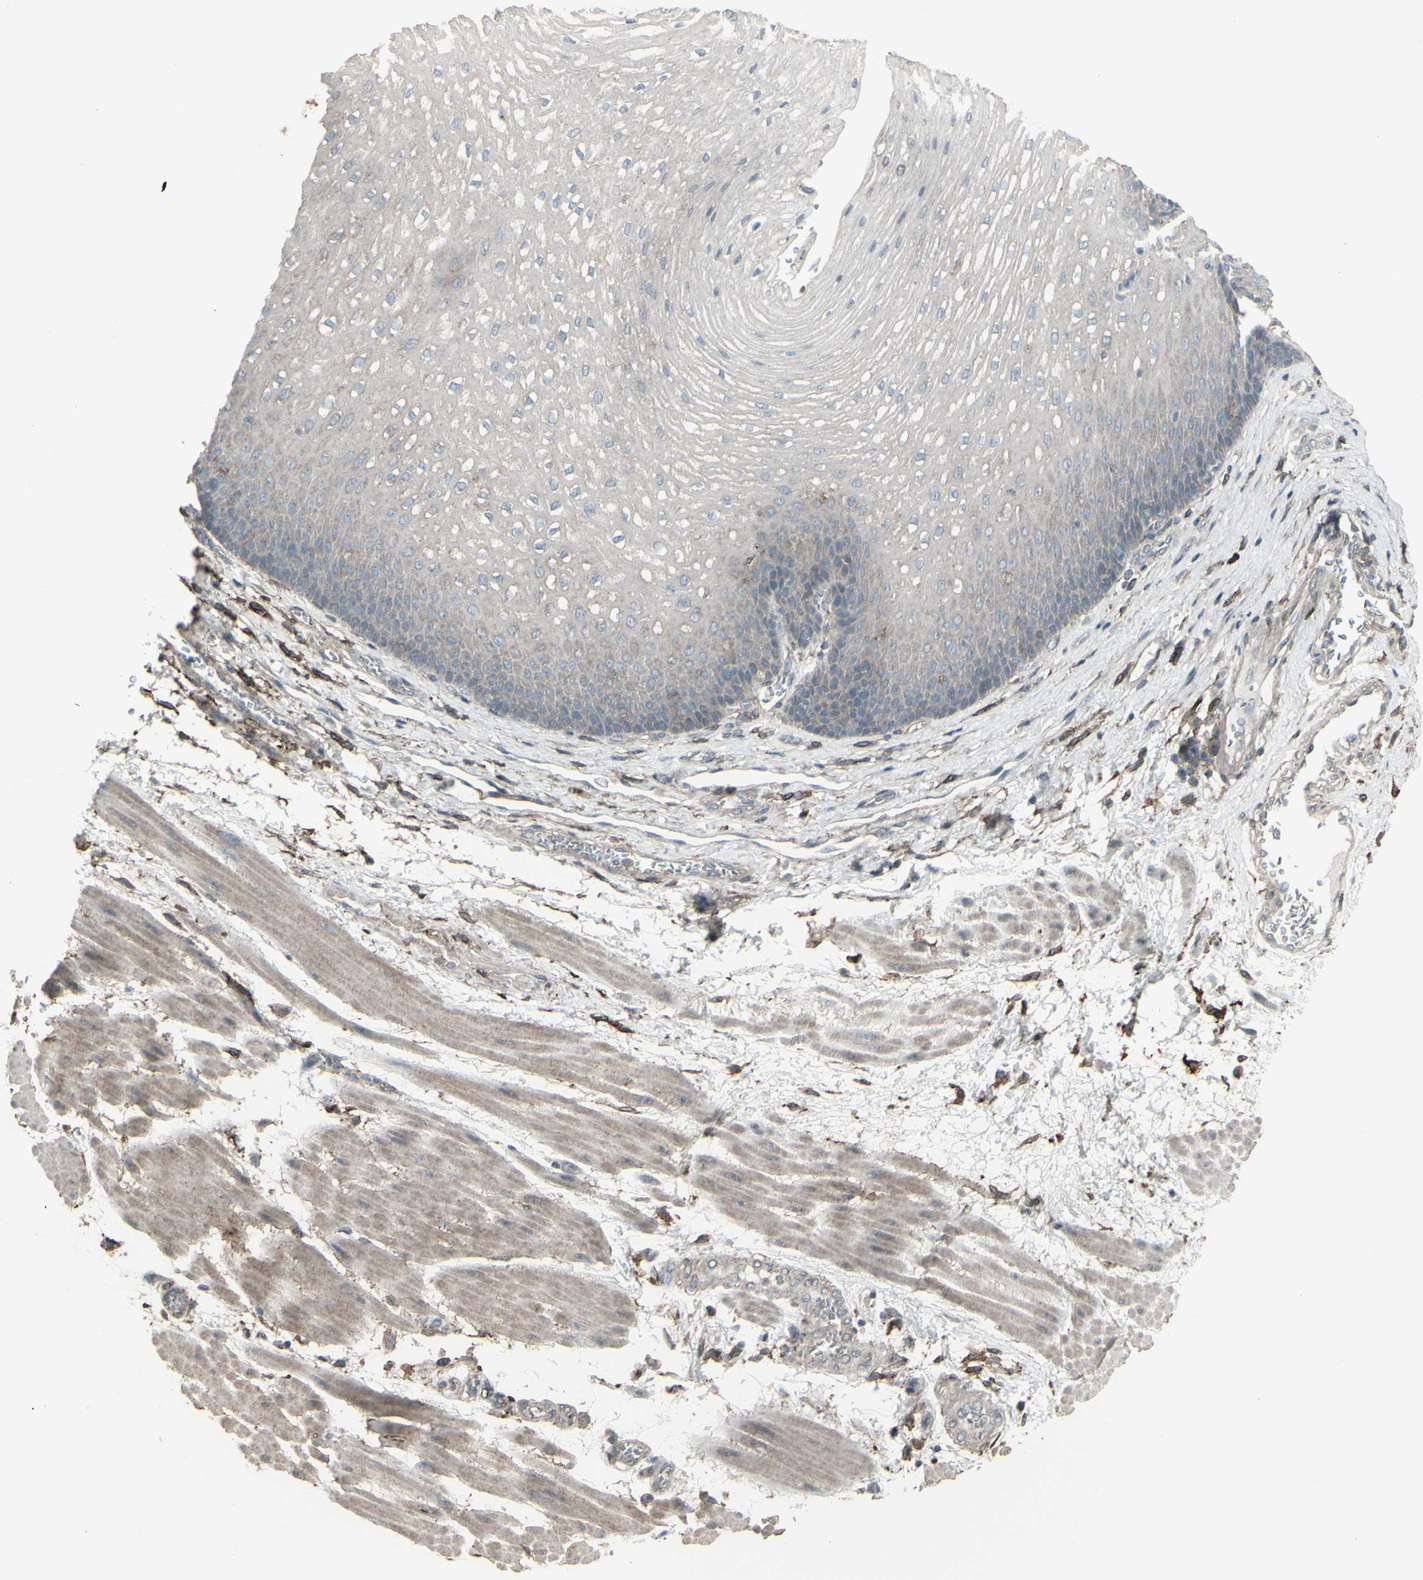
{"staining": {"intensity": "weak", "quantity": "25%-75%", "location": "cytoplasmic/membranous"}, "tissue": "esophagus", "cell_type": "Squamous epithelial cells", "image_type": "normal", "snomed": [{"axis": "morphology", "description": "Normal tissue, NOS"}, {"axis": "topography", "description": "Esophagus"}], "caption": "Squamous epithelial cells show low levels of weak cytoplasmic/membranous staining in about 25%-75% of cells in unremarkable esophagus.", "gene": "SMO", "patient": {"sex": "male", "age": 48}}